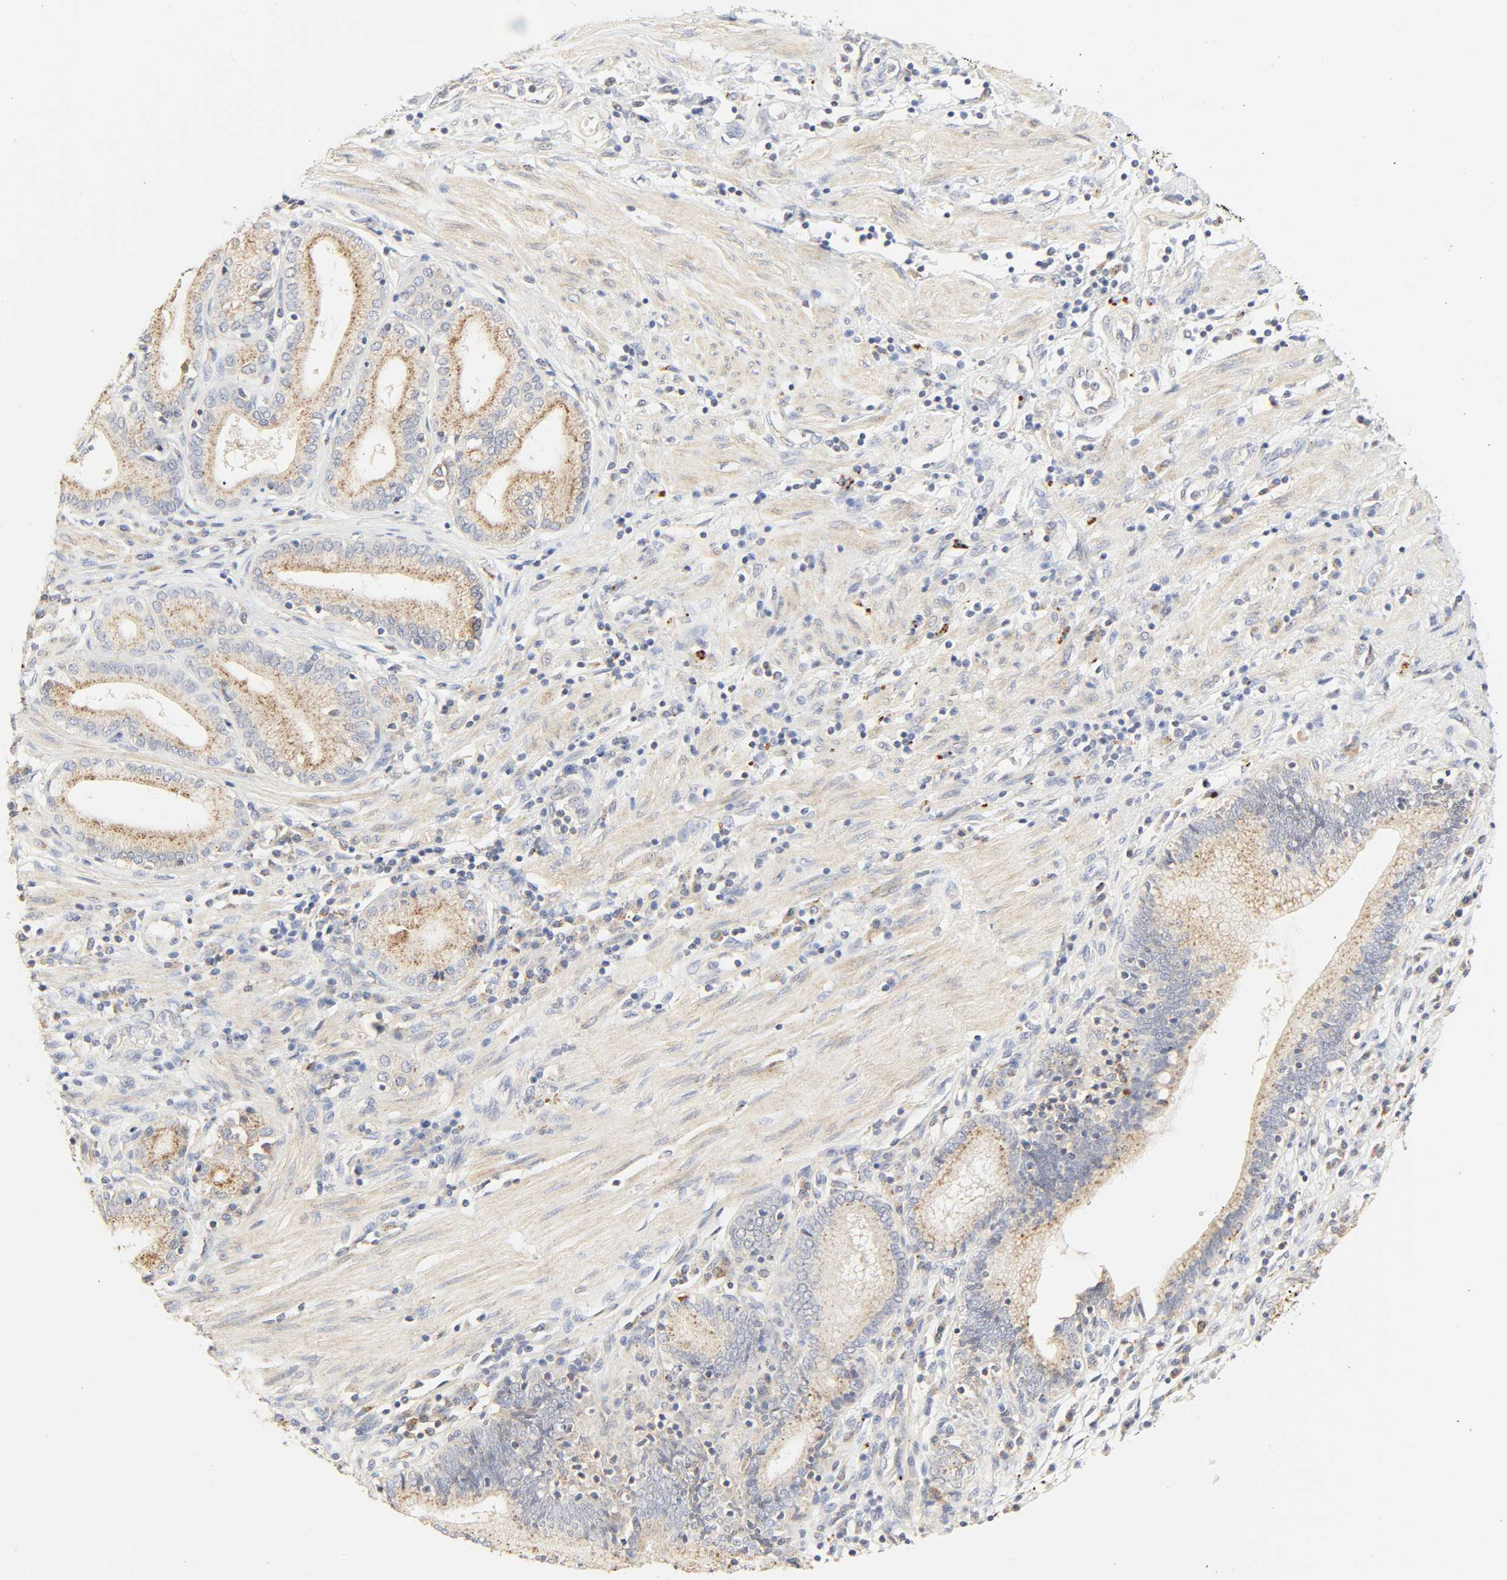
{"staining": {"intensity": "moderate", "quantity": ">75%", "location": "cytoplasmic/membranous"}, "tissue": "pancreatic cancer", "cell_type": "Tumor cells", "image_type": "cancer", "snomed": [{"axis": "morphology", "description": "Adenocarcinoma, NOS"}, {"axis": "topography", "description": "Pancreas"}], "caption": "Immunohistochemical staining of human pancreatic cancer (adenocarcinoma) shows medium levels of moderate cytoplasmic/membranous positivity in approximately >75% of tumor cells.", "gene": "CAMK2A", "patient": {"sex": "female", "age": 48}}